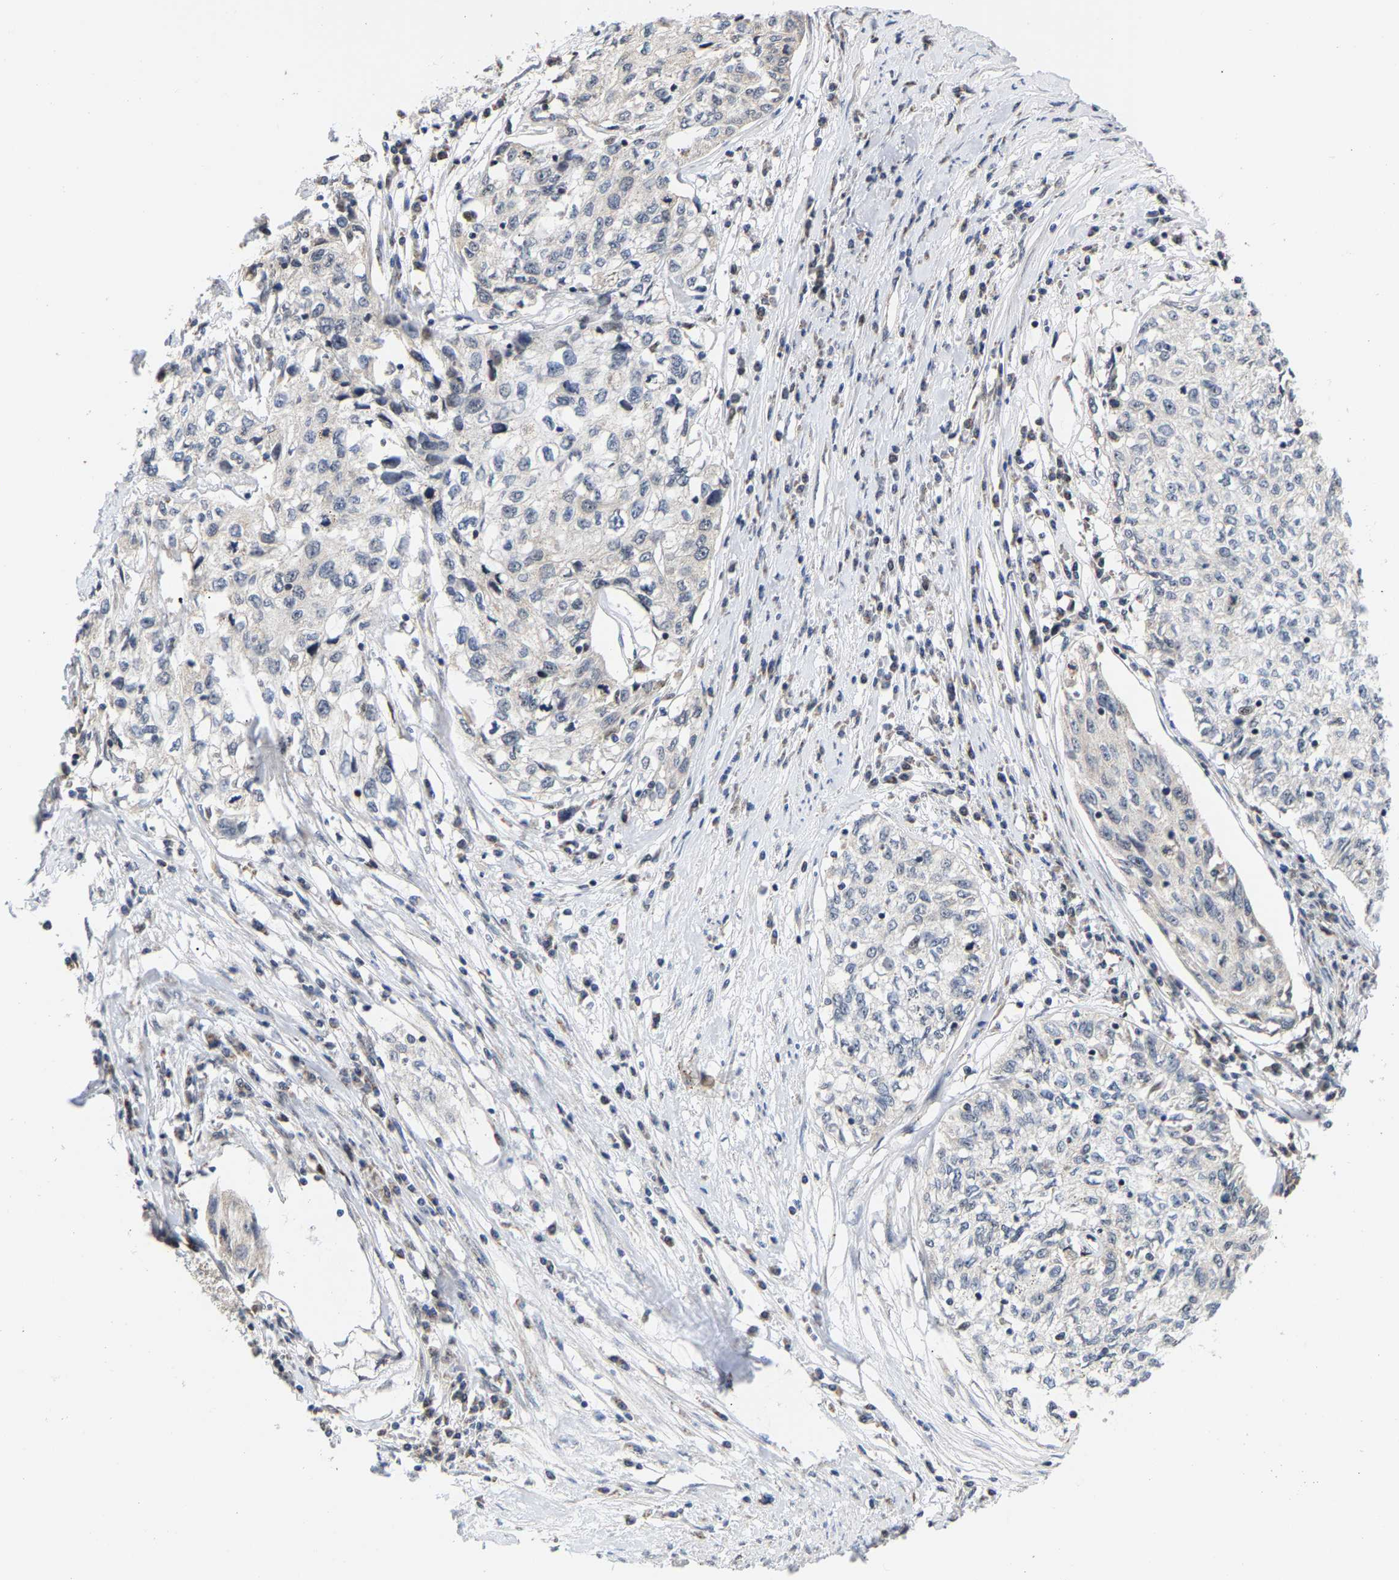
{"staining": {"intensity": "negative", "quantity": "none", "location": "none"}, "tissue": "cervical cancer", "cell_type": "Tumor cells", "image_type": "cancer", "snomed": [{"axis": "morphology", "description": "Squamous cell carcinoma, NOS"}, {"axis": "topography", "description": "Cervix"}], "caption": "High power microscopy micrograph of an immunohistochemistry (IHC) histopathology image of cervical cancer, revealing no significant positivity in tumor cells.", "gene": "PCNT", "patient": {"sex": "female", "age": 57}}